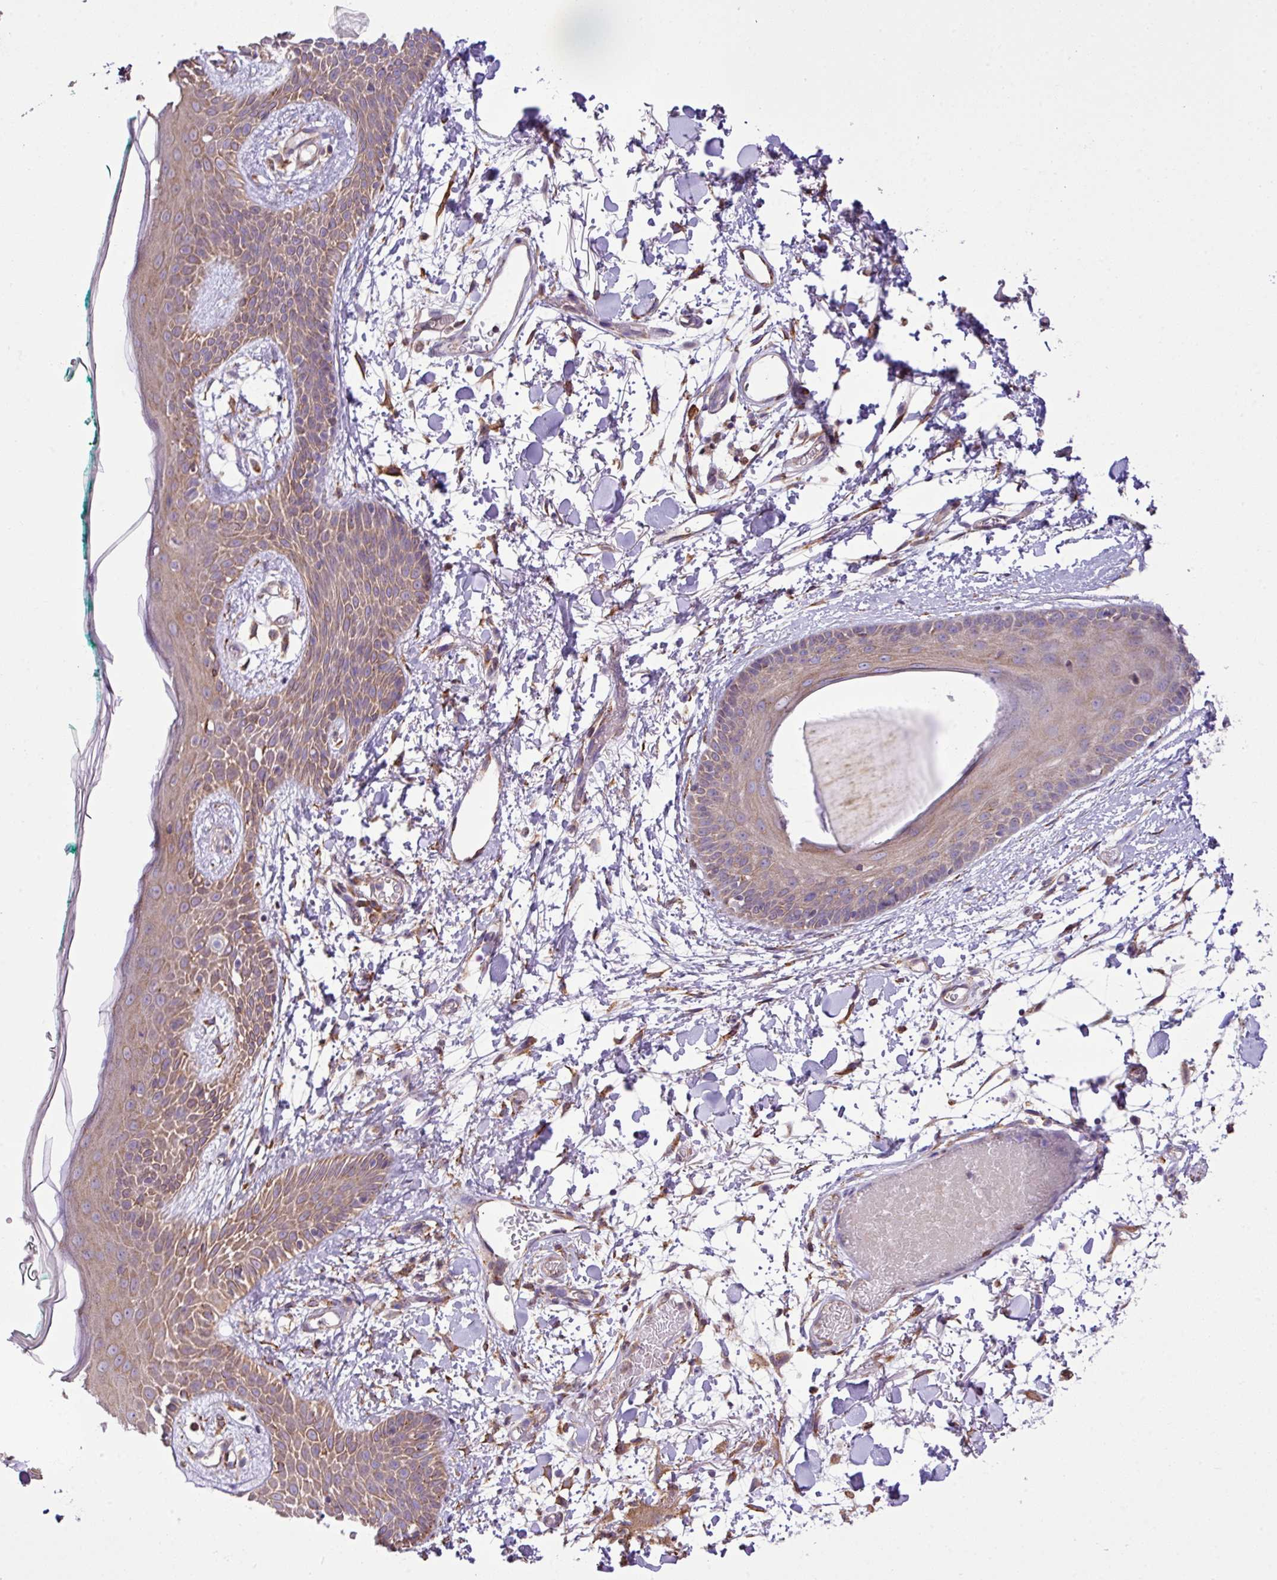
{"staining": {"intensity": "moderate", "quantity": ">75%", "location": "cytoplasmic/membranous"}, "tissue": "skin", "cell_type": "Fibroblasts", "image_type": "normal", "snomed": [{"axis": "morphology", "description": "Normal tissue, NOS"}, {"axis": "topography", "description": "Skin"}], "caption": "Fibroblasts show medium levels of moderate cytoplasmic/membranous positivity in approximately >75% of cells in benign human skin. The staining is performed using DAB (3,3'-diaminobenzidine) brown chromogen to label protein expression. The nuclei are counter-stained blue using hematoxylin.", "gene": "ZSCAN5A", "patient": {"sex": "male", "age": 79}}